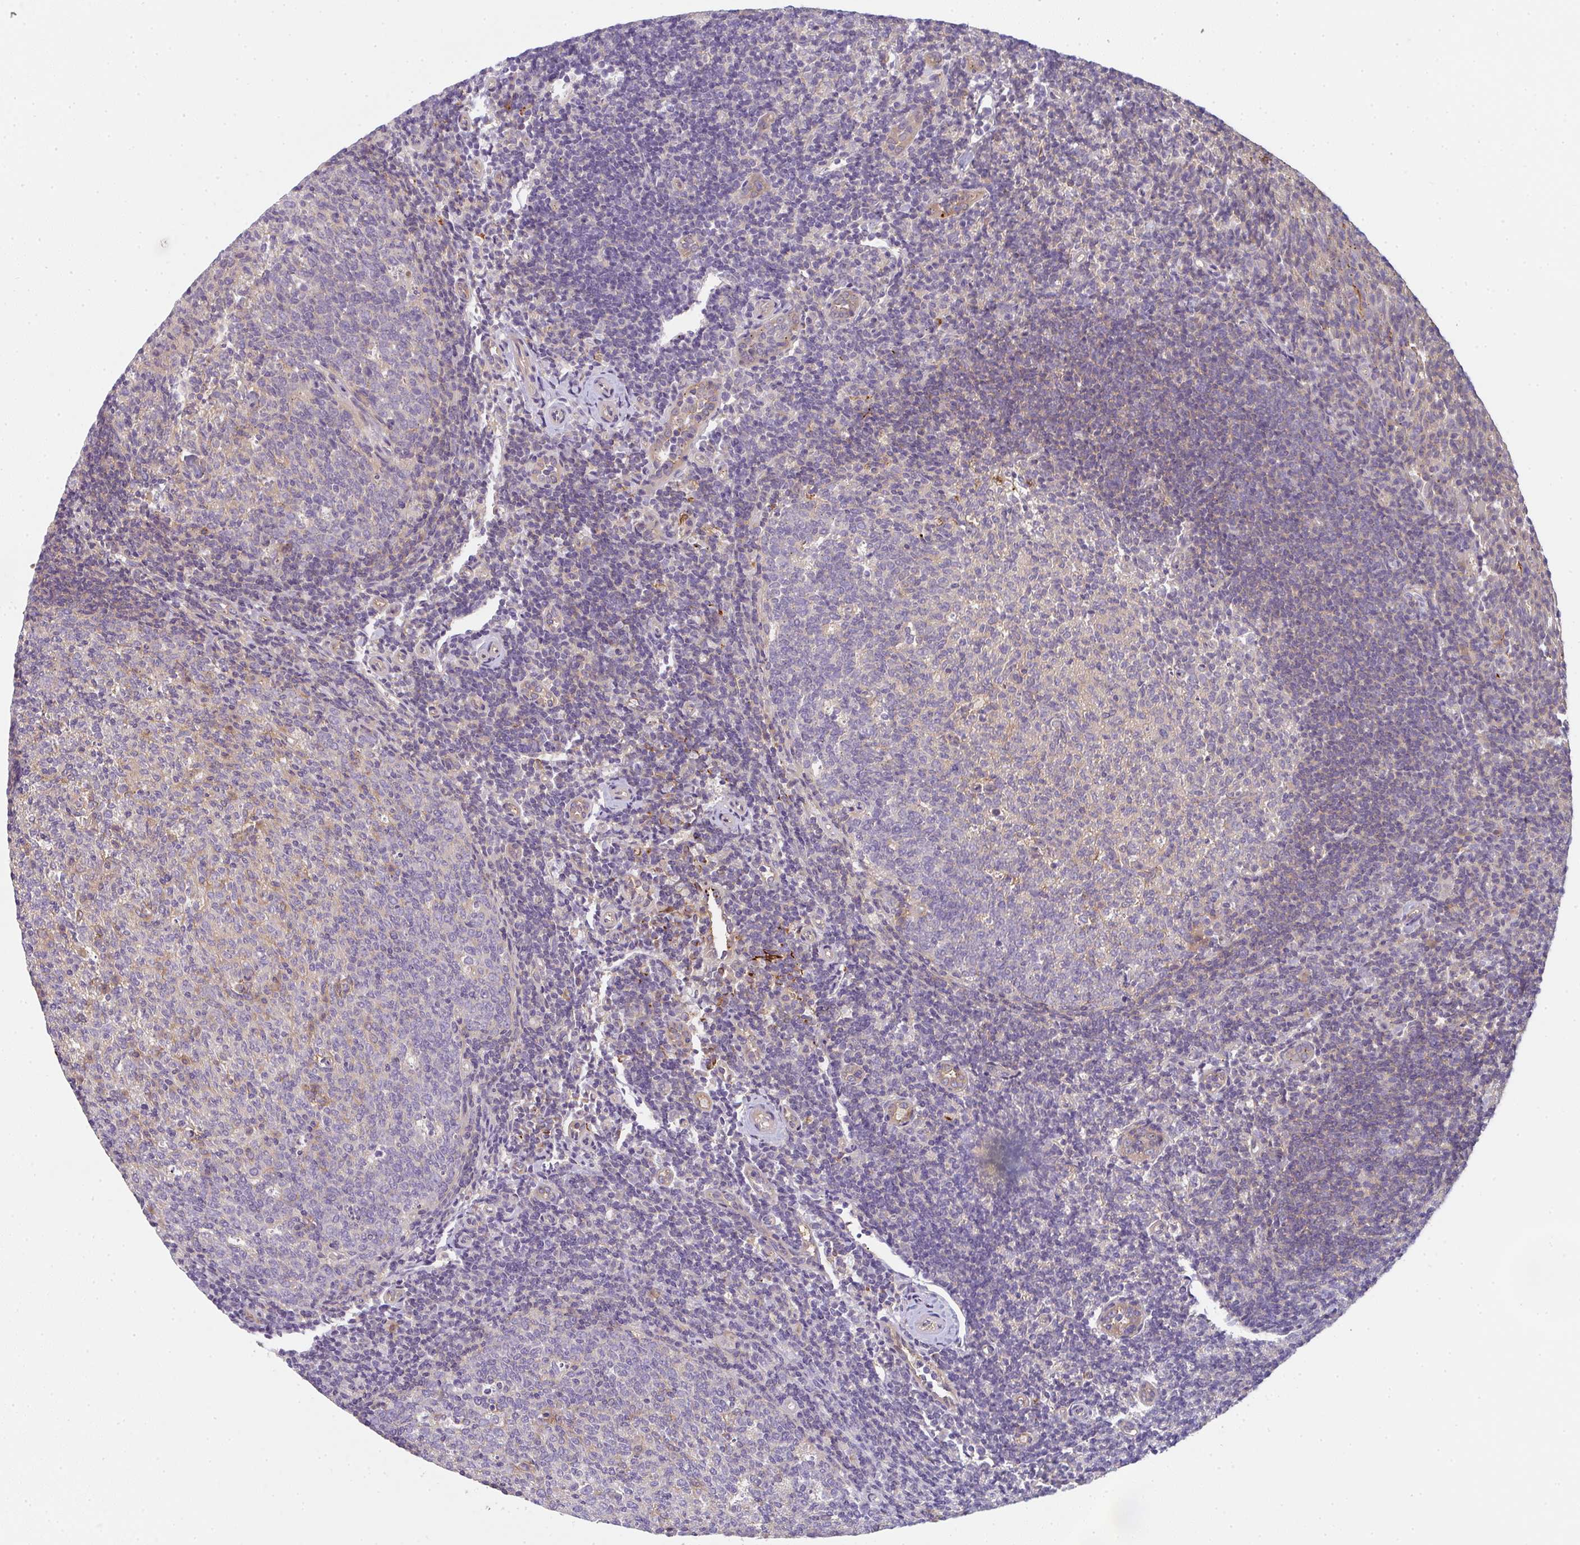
{"staining": {"intensity": "weak", "quantity": "25%-75%", "location": "cytoplasmic/membranous"}, "tissue": "tonsil", "cell_type": "Germinal center cells", "image_type": "normal", "snomed": [{"axis": "morphology", "description": "Normal tissue, NOS"}, {"axis": "topography", "description": "Tonsil"}], "caption": "Protein expression analysis of benign tonsil reveals weak cytoplasmic/membranous positivity in about 25%-75% of germinal center cells. (Stains: DAB in brown, nuclei in blue, Microscopy: brightfield microscopy at high magnification).", "gene": "SNX5", "patient": {"sex": "female", "age": 10}}